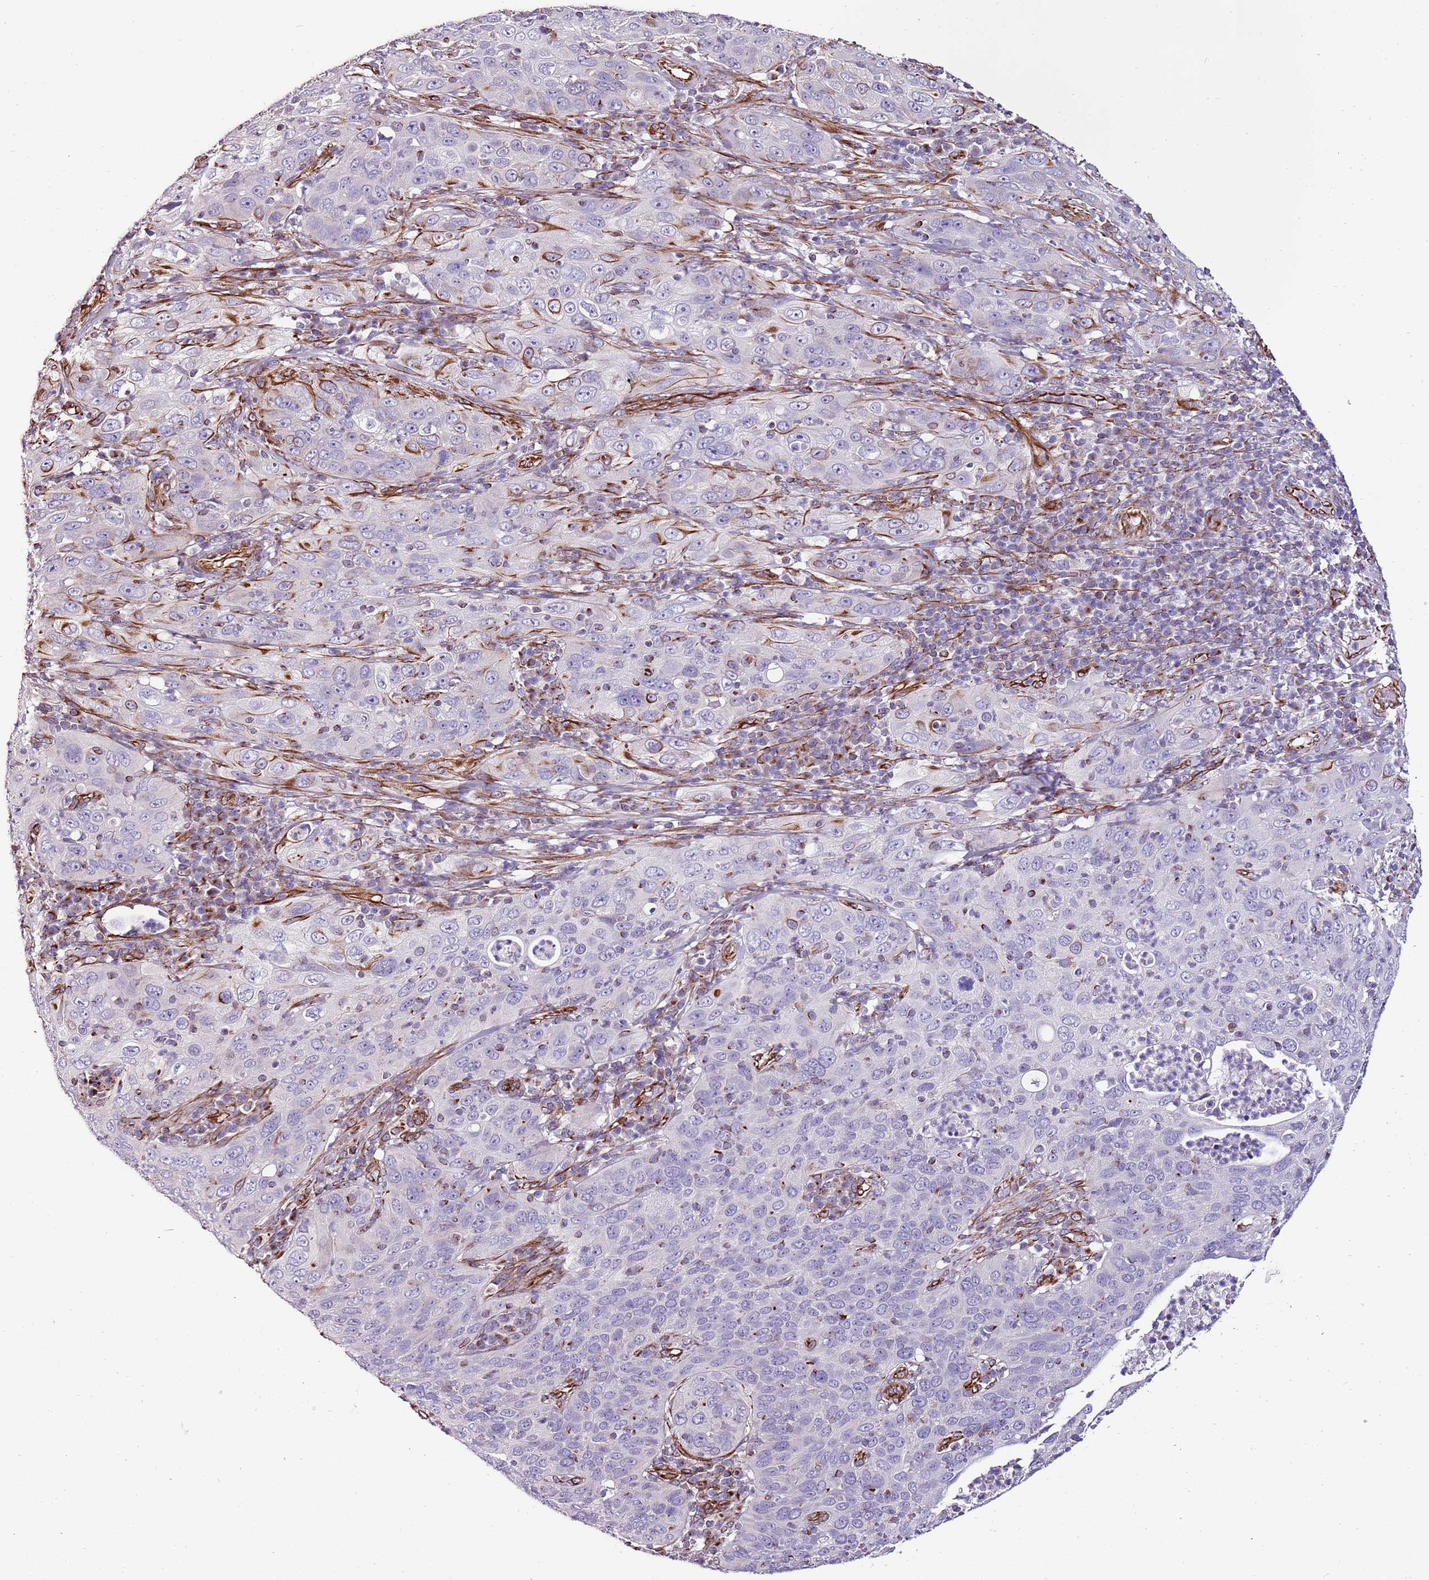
{"staining": {"intensity": "negative", "quantity": "none", "location": "none"}, "tissue": "cervical cancer", "cell_type": "Tumor cells", "image_type": "cancer", "snomed": [{"axis": "morphology", "description": "Squamous cell carcinoma, NOS"}, {"axis": "topography", "description": "Cervix"}], "caption": "This is an IHC micrograph of human cervical cancer. There is no staining in tumor cells.", "gene": "ZNF786", "patient": {"sex": "female", "age": 36}}